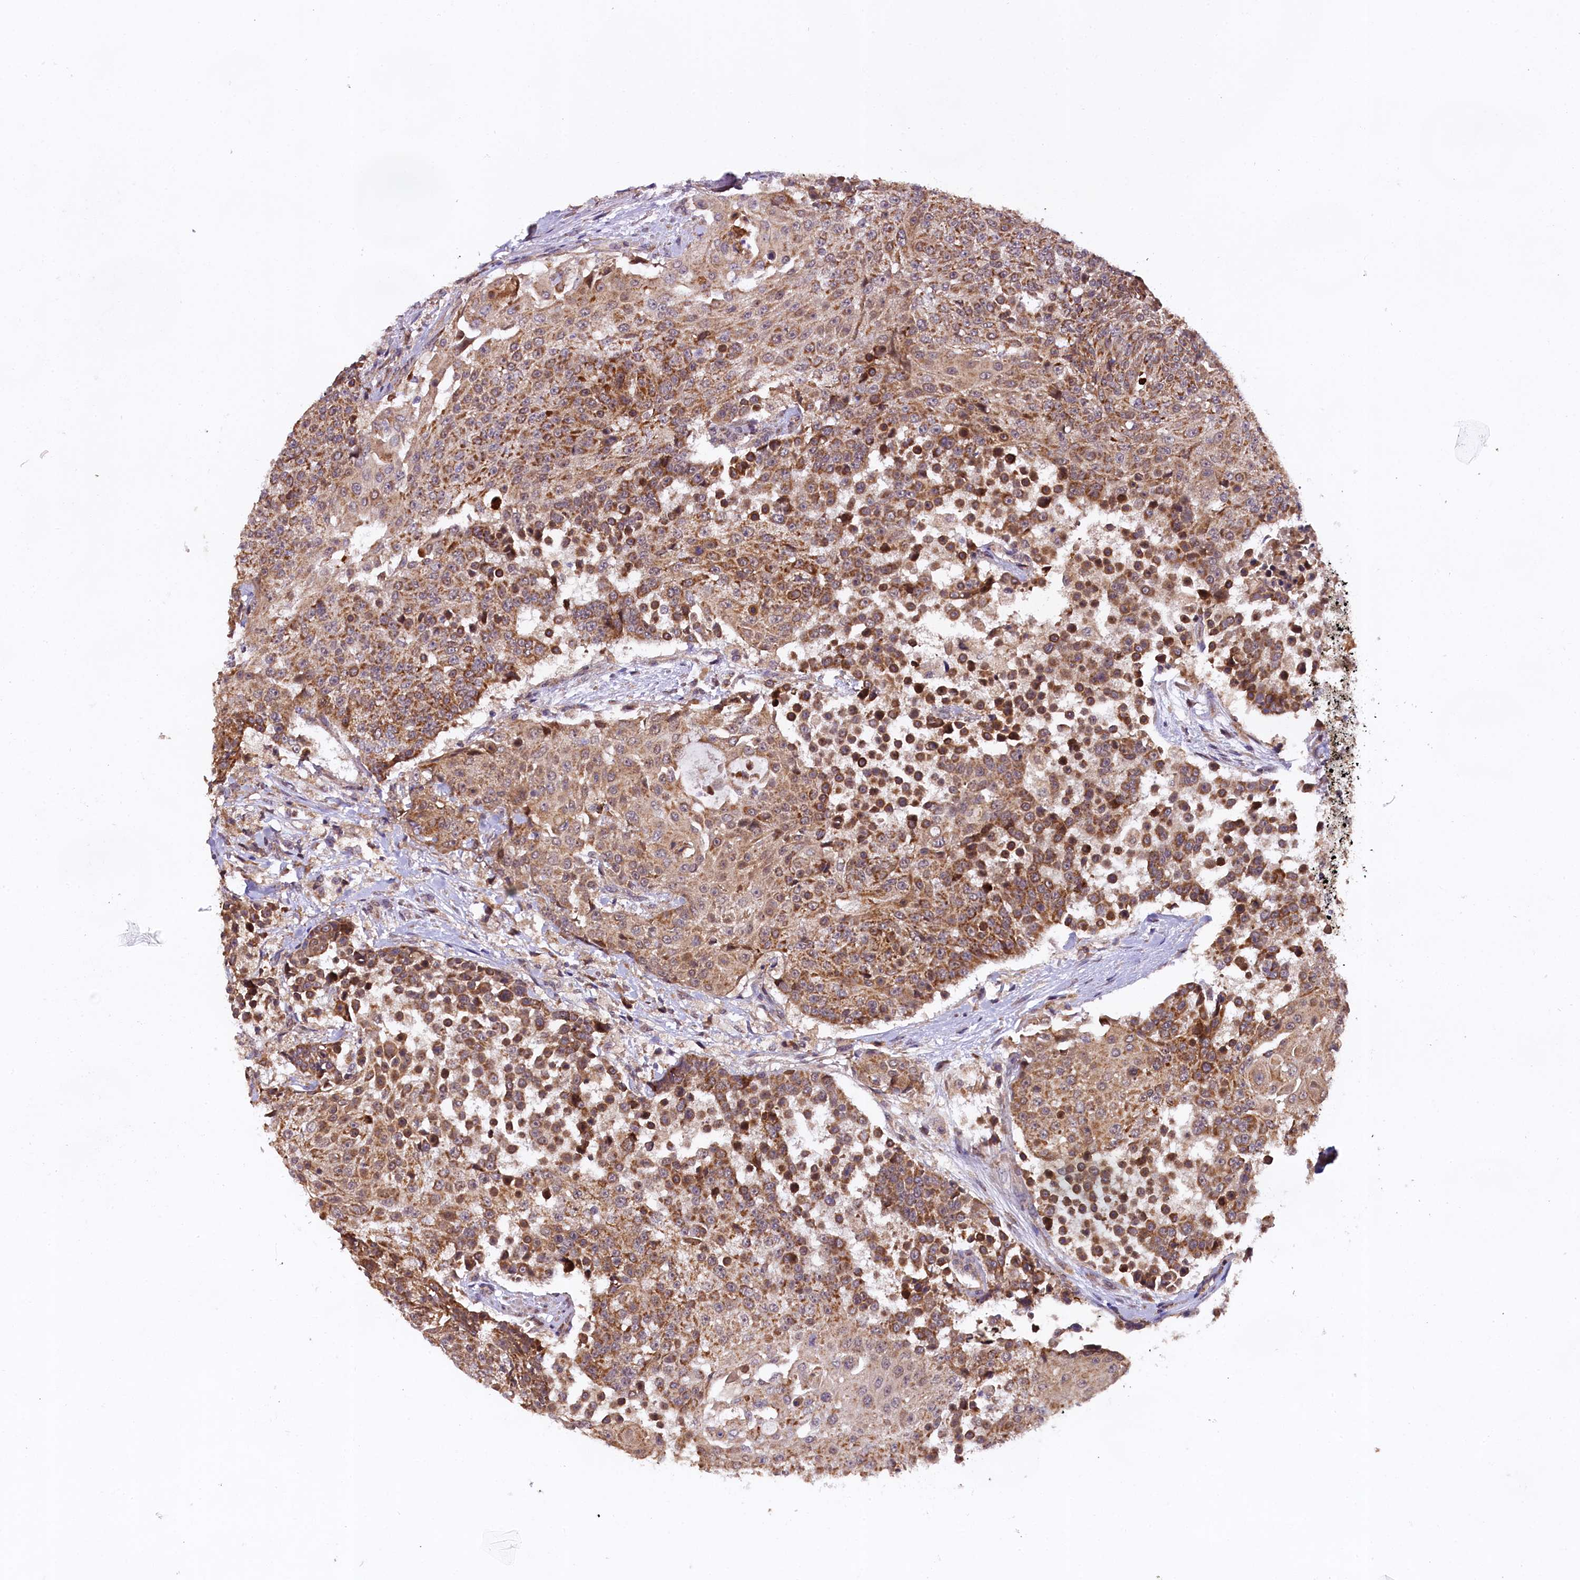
{"staining": {"intensity": "moderate", "quantity": ">75%", "location": "cytoplasmic/membranous"}, "tissue": "urothelial cancer", "cell_type": "Tumor cells", "image_type": "cancer", "snomed": [{"axis": "morphology", "description": "Urothelial carcinoma, High grade"}, {"axis": "topography", "description": "Urinary bladder"}], "caption": "Human urothelial cancer stained for a protein (brown) demonstrates moderate cytoplasmic/membranous positive staining in about >75% of tumor cells.", "gene": "DOHH", "patient": {"sex": "female", "age": 63}}